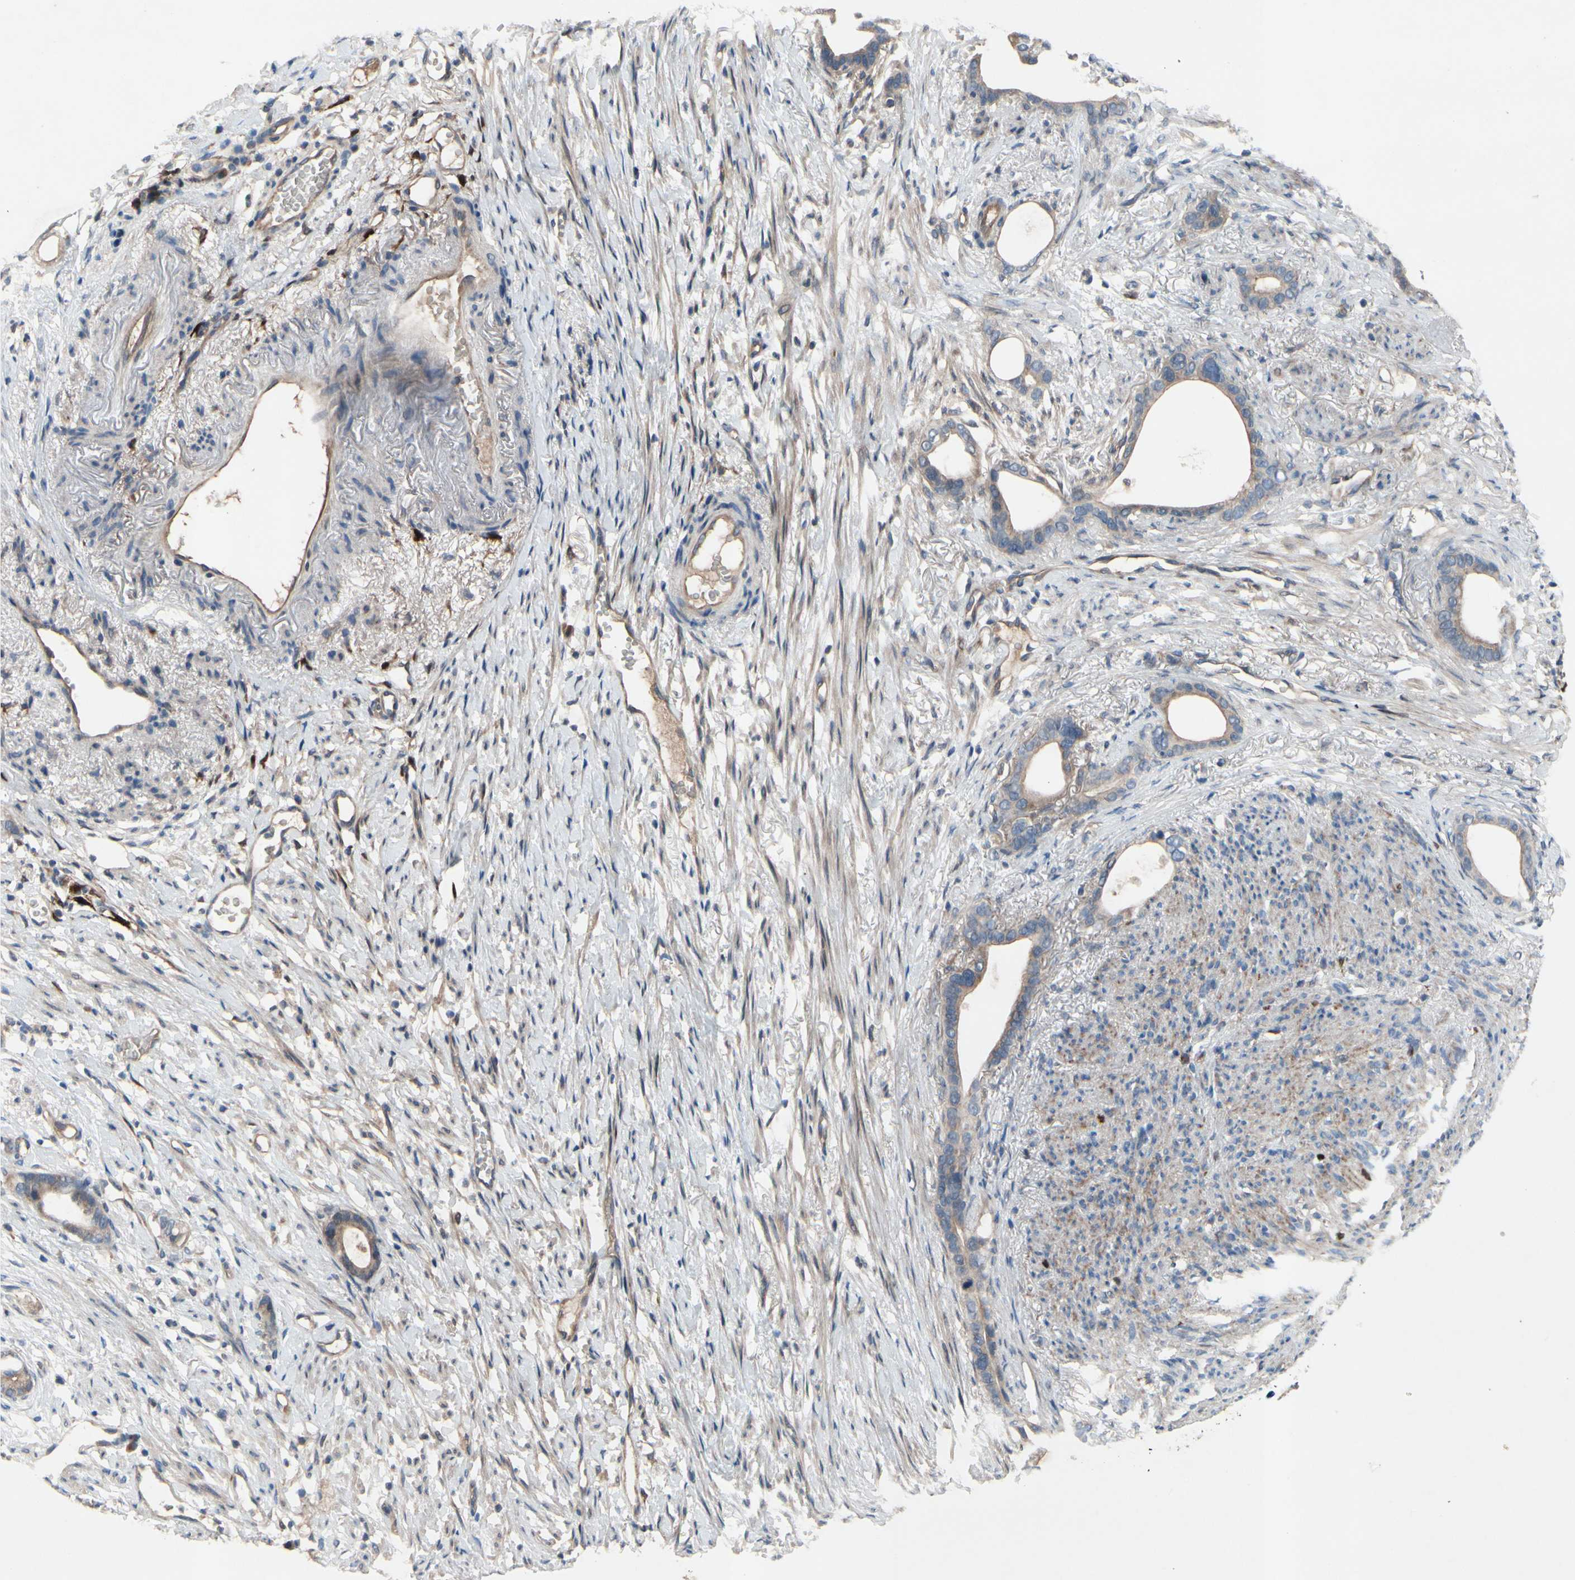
{"staining": {"intensity": "weak", "quantity": ">75%", "location": "cytoplasmic/membranous"}, "tissue": "stomach cancer", "cell_type": "Tumor cells", "image_type": "cancer", "snomed": [{"axis": "morphology", "description": "Adenocarcinoma, NOS"}, {"axis": "topography", "description": "Stomach"}], "caption": "A brown stain labels weak cytoplasmic/membranous staining of a protein in stomach cancer tumor cells.", "gene": "ICAM5", "patient": {"sex": "female", "age": 75}}